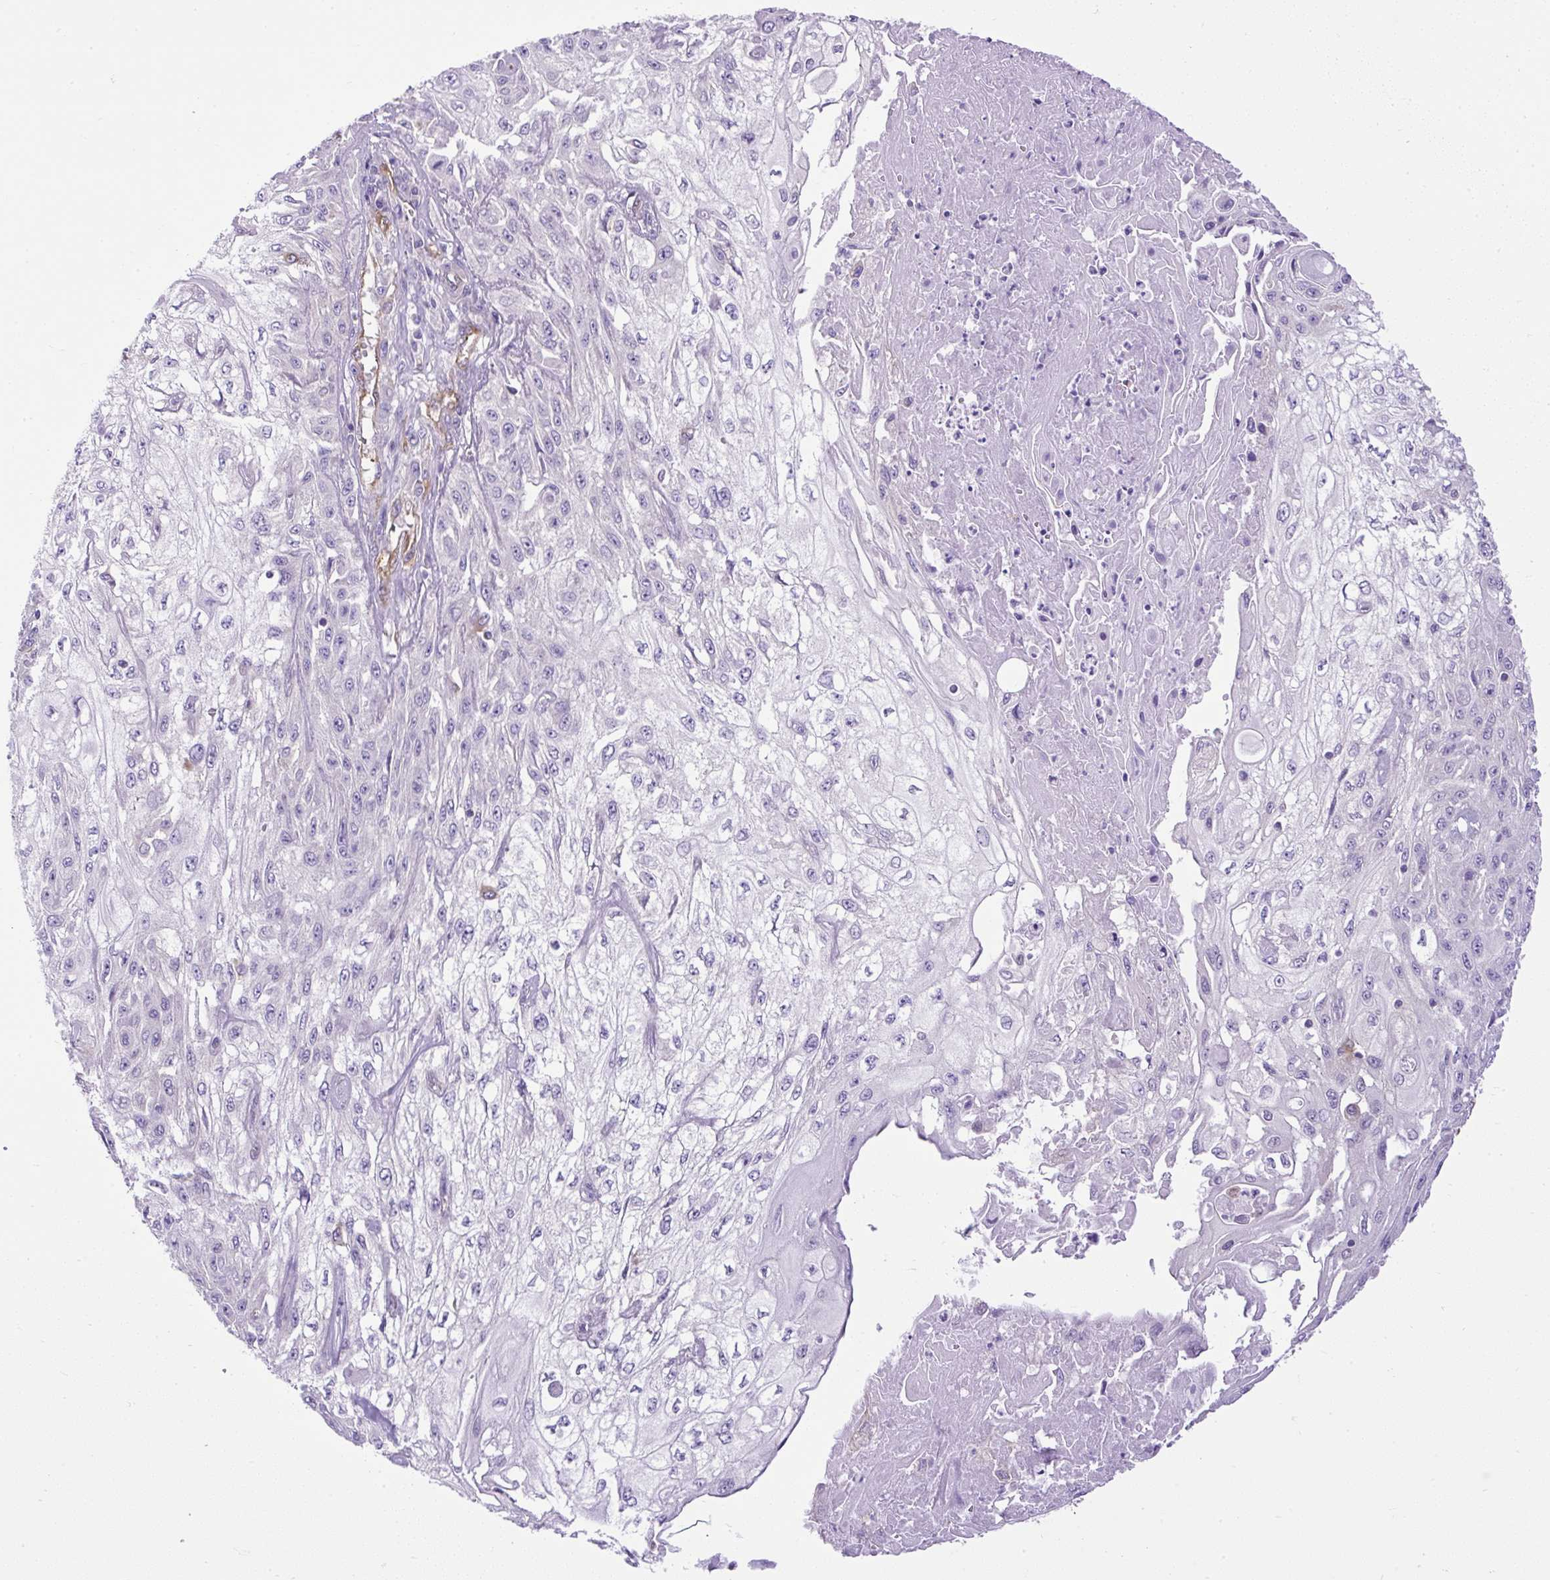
{"staining": {"intensity": "negative", "quantity": "none", "location": "none"}, "tissue": "skin cancer", "cell_type": "Tumor cells", "image_type": "cancer", "snomed": [{"axis": "morphology", "description": "Squamous cell carcinoma, NOS"}, {"axis": "morphology", "description": "Squamous cell carcinoma, metastatic, NOS"}, {"axis": "topography", "description": "Skin"}, {"axis": "topography", "description": "Lymph node"}], "caption": "Tumor cells show no significant expression in skin cancer.", "gene": "MAP1S", "patient": {"sex": "male", "age": 75}}